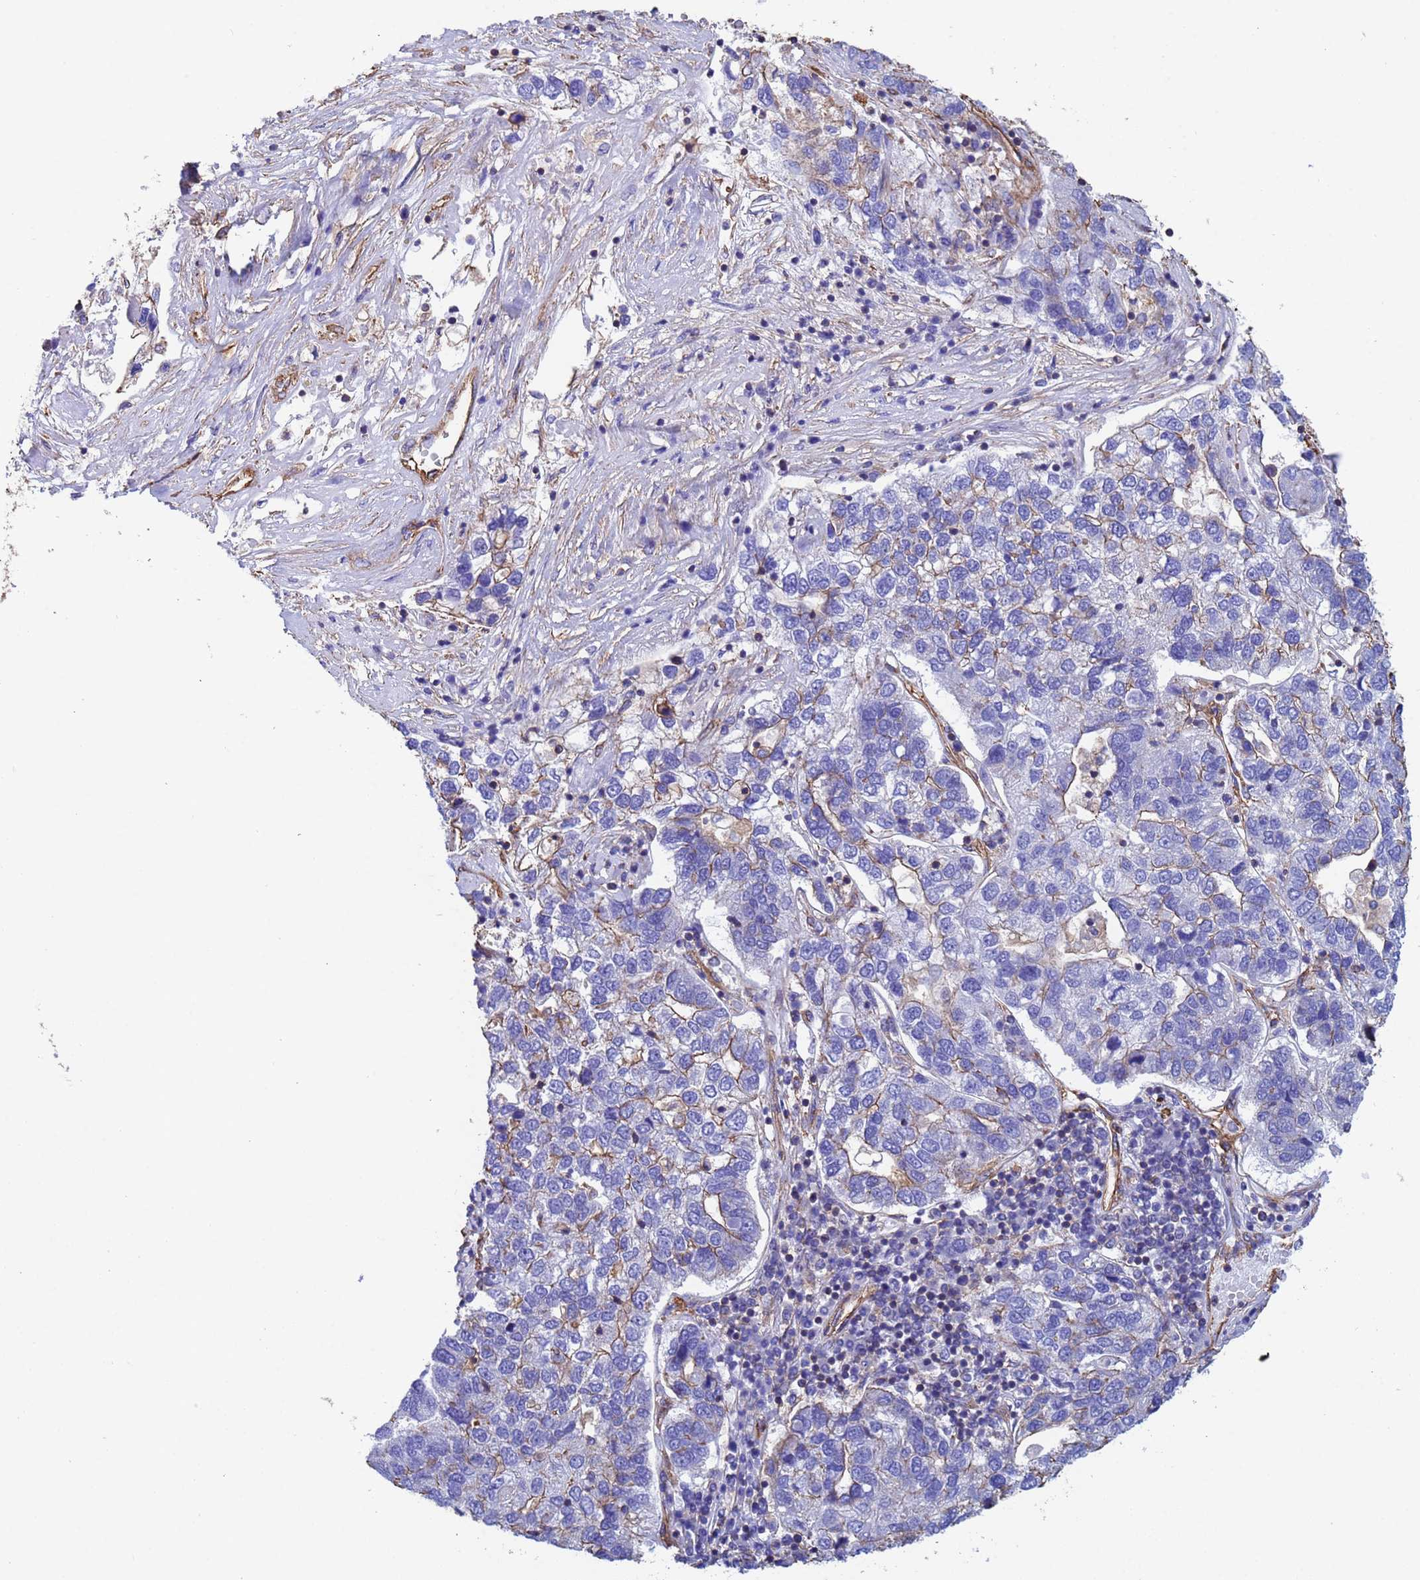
{"staining": {"intensity": "moderate", "quantity": "<25%", "location": "cytoplasmic/membranous"}, "tissue": "pancreatic cancer", "cell_type": "Tumor cells", "image_type": "cancer", "snomed": [{"axis": "morphology", "description": "Adenocarcinoma, NOS"}, {"axis": "topography", "description": "Pancreas"}], "caption": "DAB (3,3'-diaminobenzidine) immunohistochemical staining of human adenocarcinoma (pancreatic) exhibits moderate cytoplasmic/membranous protein expression in approximately <25% of tumor cells.", "gene": "MYL12A", "patient": {"sex": "female", "age": 61}}